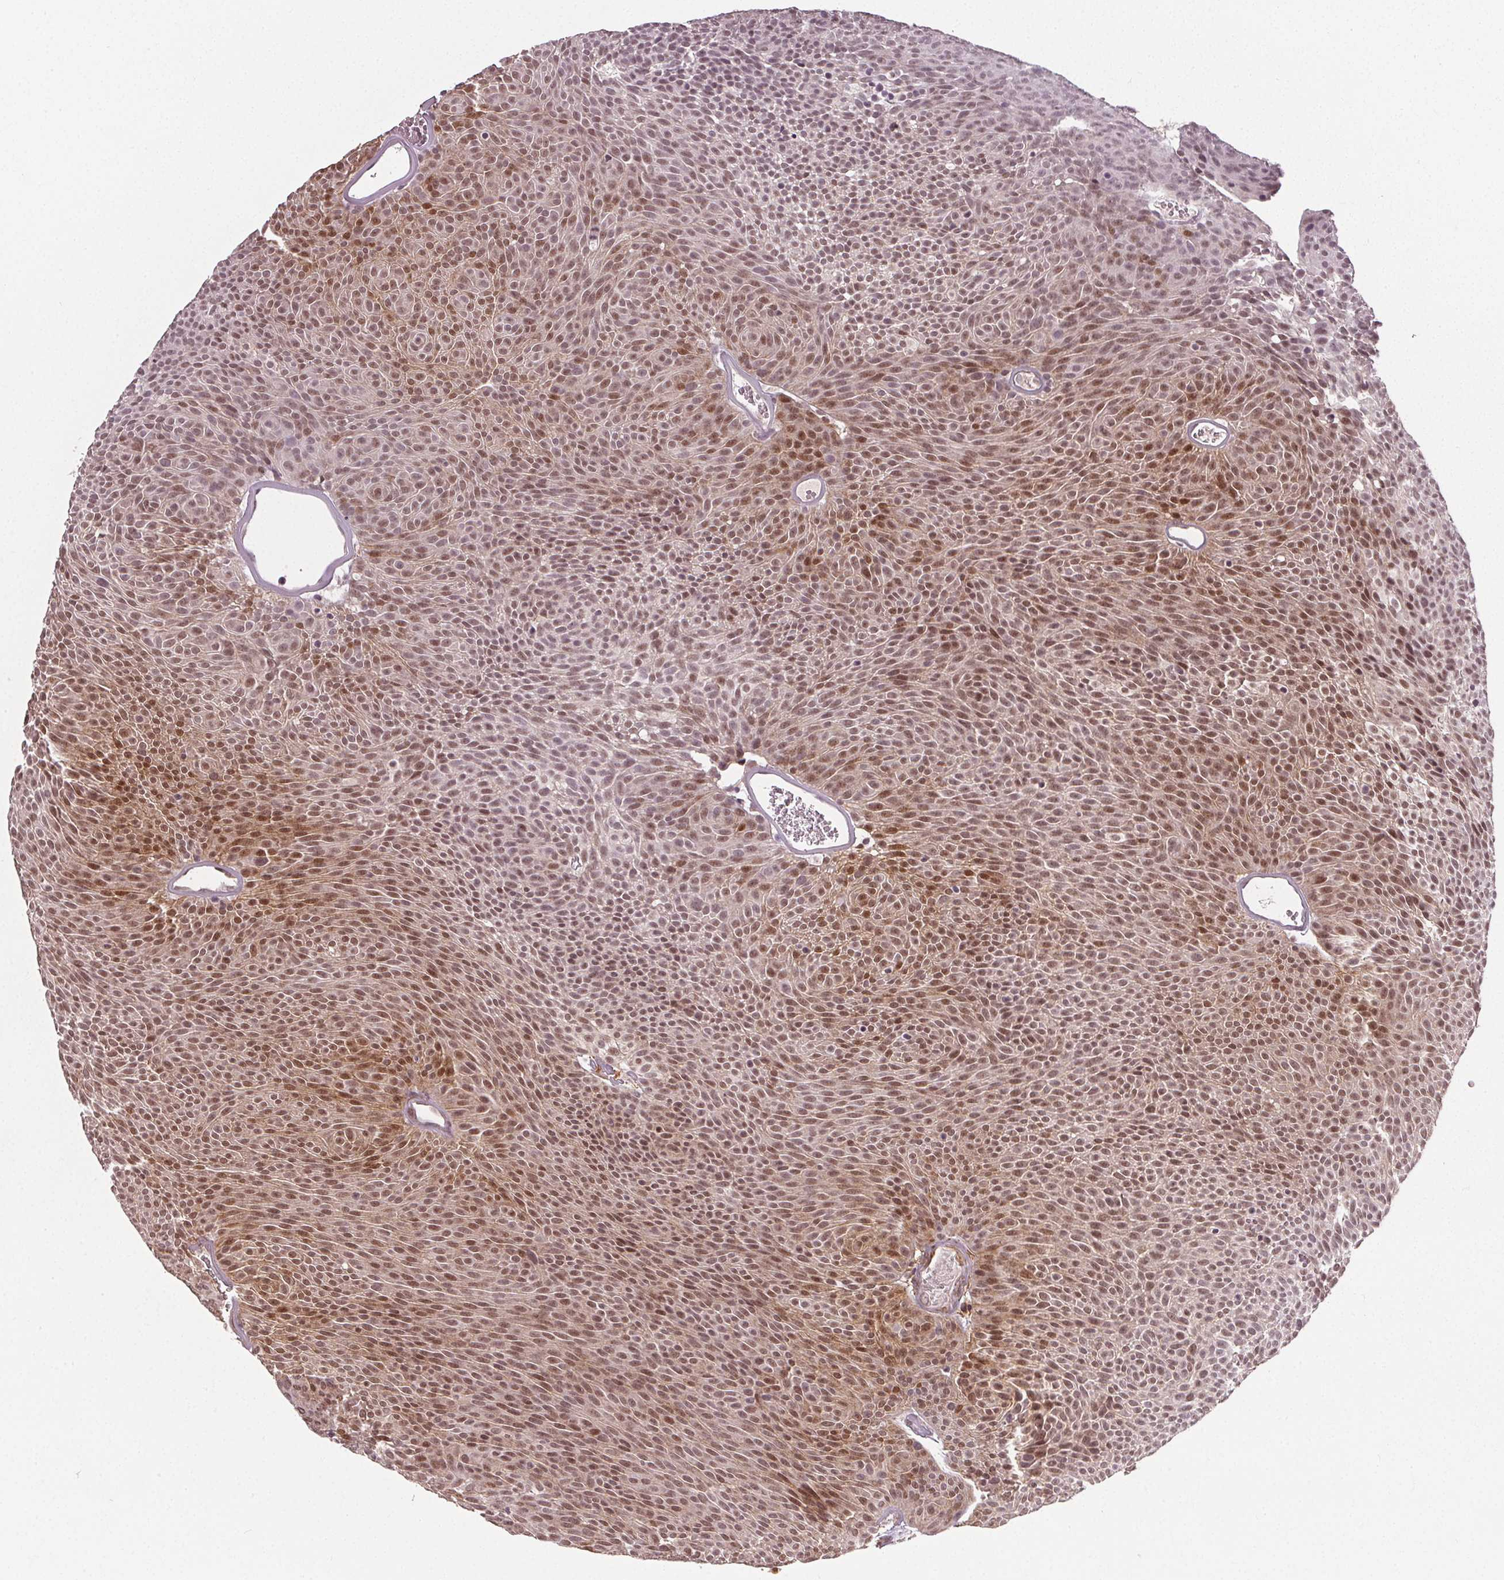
{"staining": {"intensity": "strong", "quantity": "25%-75%", "location": "cytoplasmic/membranous,nuclear"}, "tissue": "urothelial cancer", "cell_type": "Tumor cells", "image_type": "cancer", "snomed": [{"axis": "morphology", "description": "Urothelial carcinoma, Low grade"}, {"axis": "topography", "description": "Urinary bladder"}], "caption": "IHC of human low-grade urothelial carcinoma reveals high levels of strong cytoplasmic/membranous and nuclear positivity in about 25%-75% of tumor cells.", "gene": "PKP1", "patient": {"sex": "male", "age": 77}}